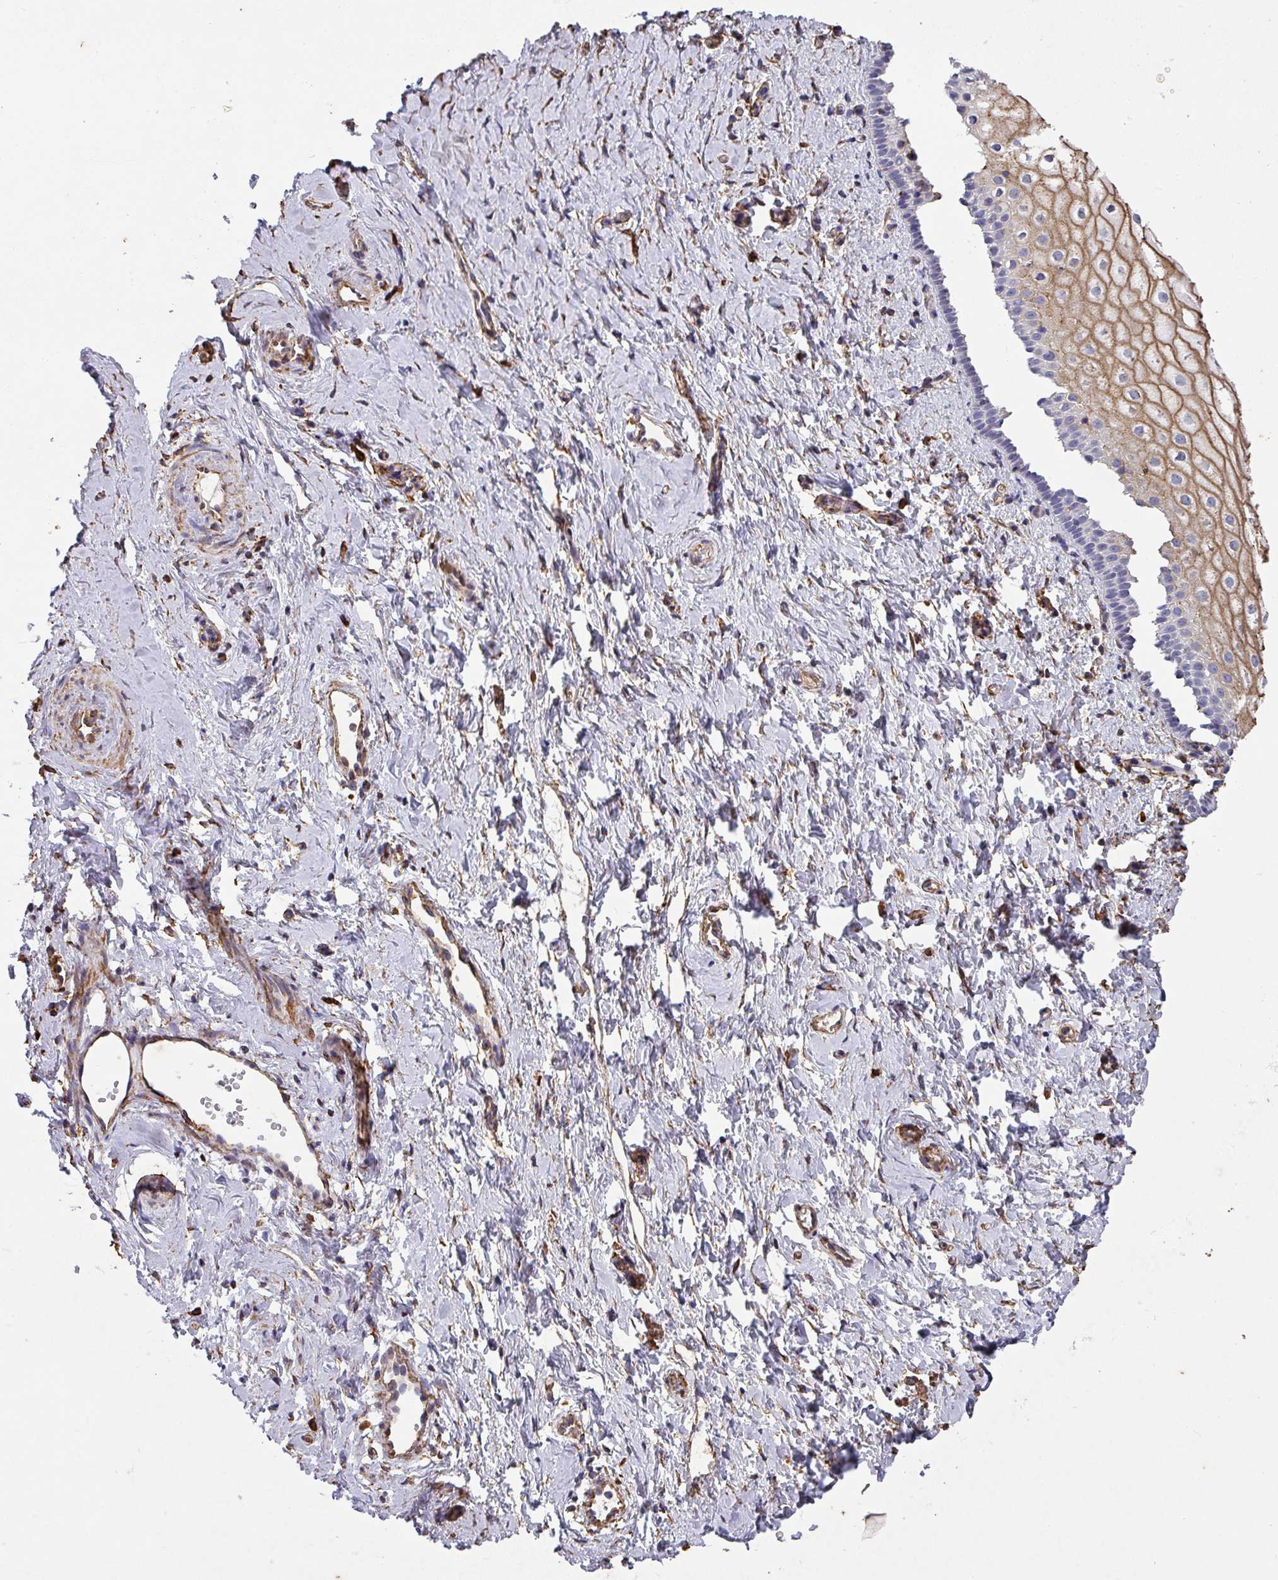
{"staining": {"intensity": "moderate", "quantity": "<25%", "location": "cytoplasmic/membranous"}, "tissue": "vagina", "cell_type": "Squamous epithelial cells", "image_type": "normal", "snomed": [{"axis": "morphology", "description": "Normal tissue, NOS"}, {"axis": "topography", "description": "Vagina"}], "caption": "Protein staining reveals moderate cytoplasmic/membranous staining in approximately <25% of squamous epithelial cells in unremarkable vagina.", "gene": "ZNF280C", "patient": {"sex": "female", "age": 56}}